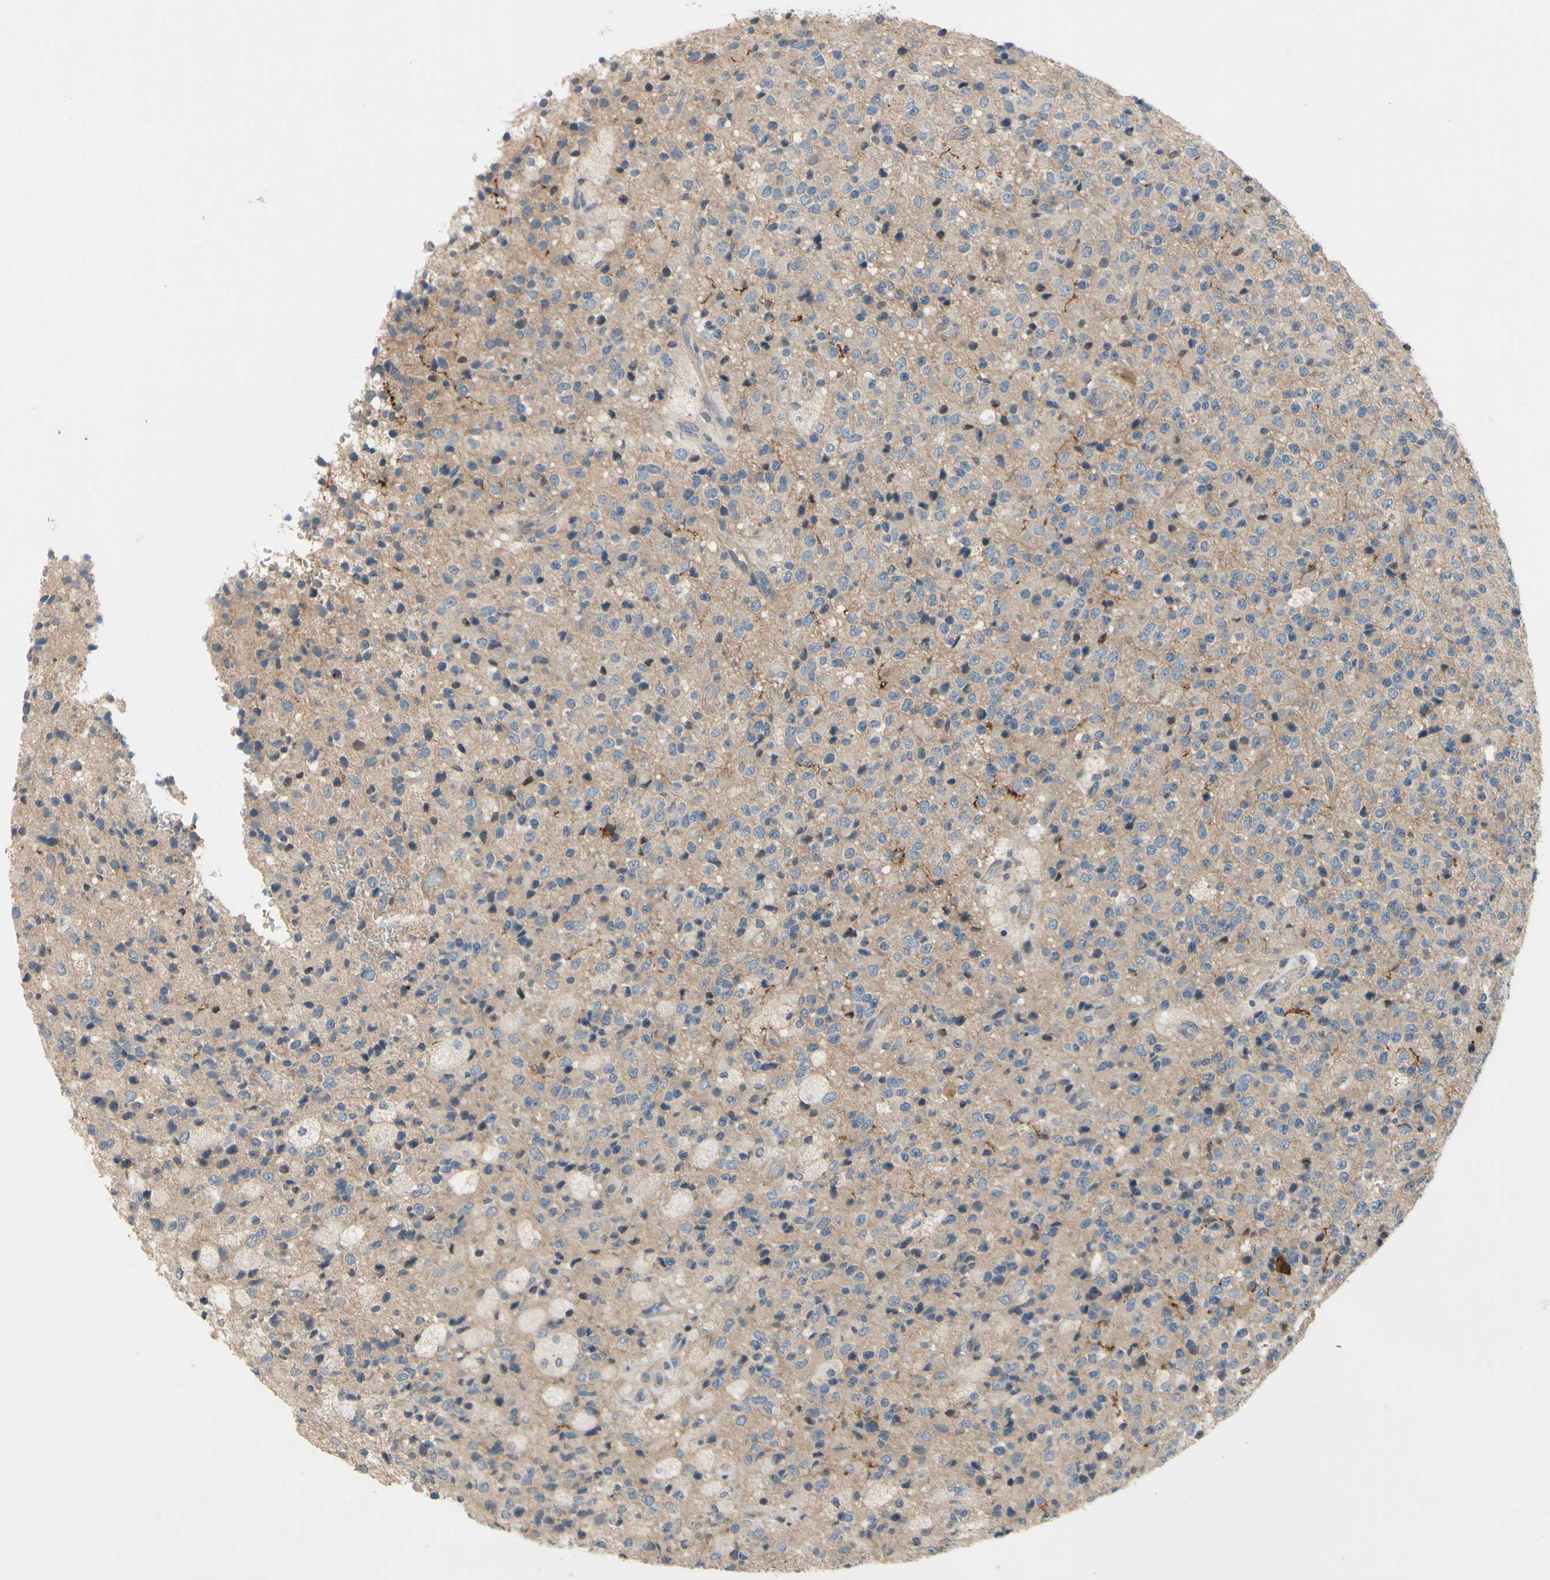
{"staining": {"intensity": "moderate", "quantity": "<25%", "location": "cytoplasmic/membranous"}, "tissue": "glioma", "cell_type": "Tumor cells", "image_type": "cancer", "snomed": [{"axis": "morphology", "description": "Glioma, malignant, High grade"}, {"axis": "topography", "description": "pancreas cauda"}], "caption": "Immunohistochemical staining of glioma demonstrates moderate cytoplasmic/membranous protein expression in approximately <25% of tumor cells. (Brightfield microscopy of DAB IHC at high magnification).", "gene": "ICAM5", "patient": {"sex": "male", "age": 60}}